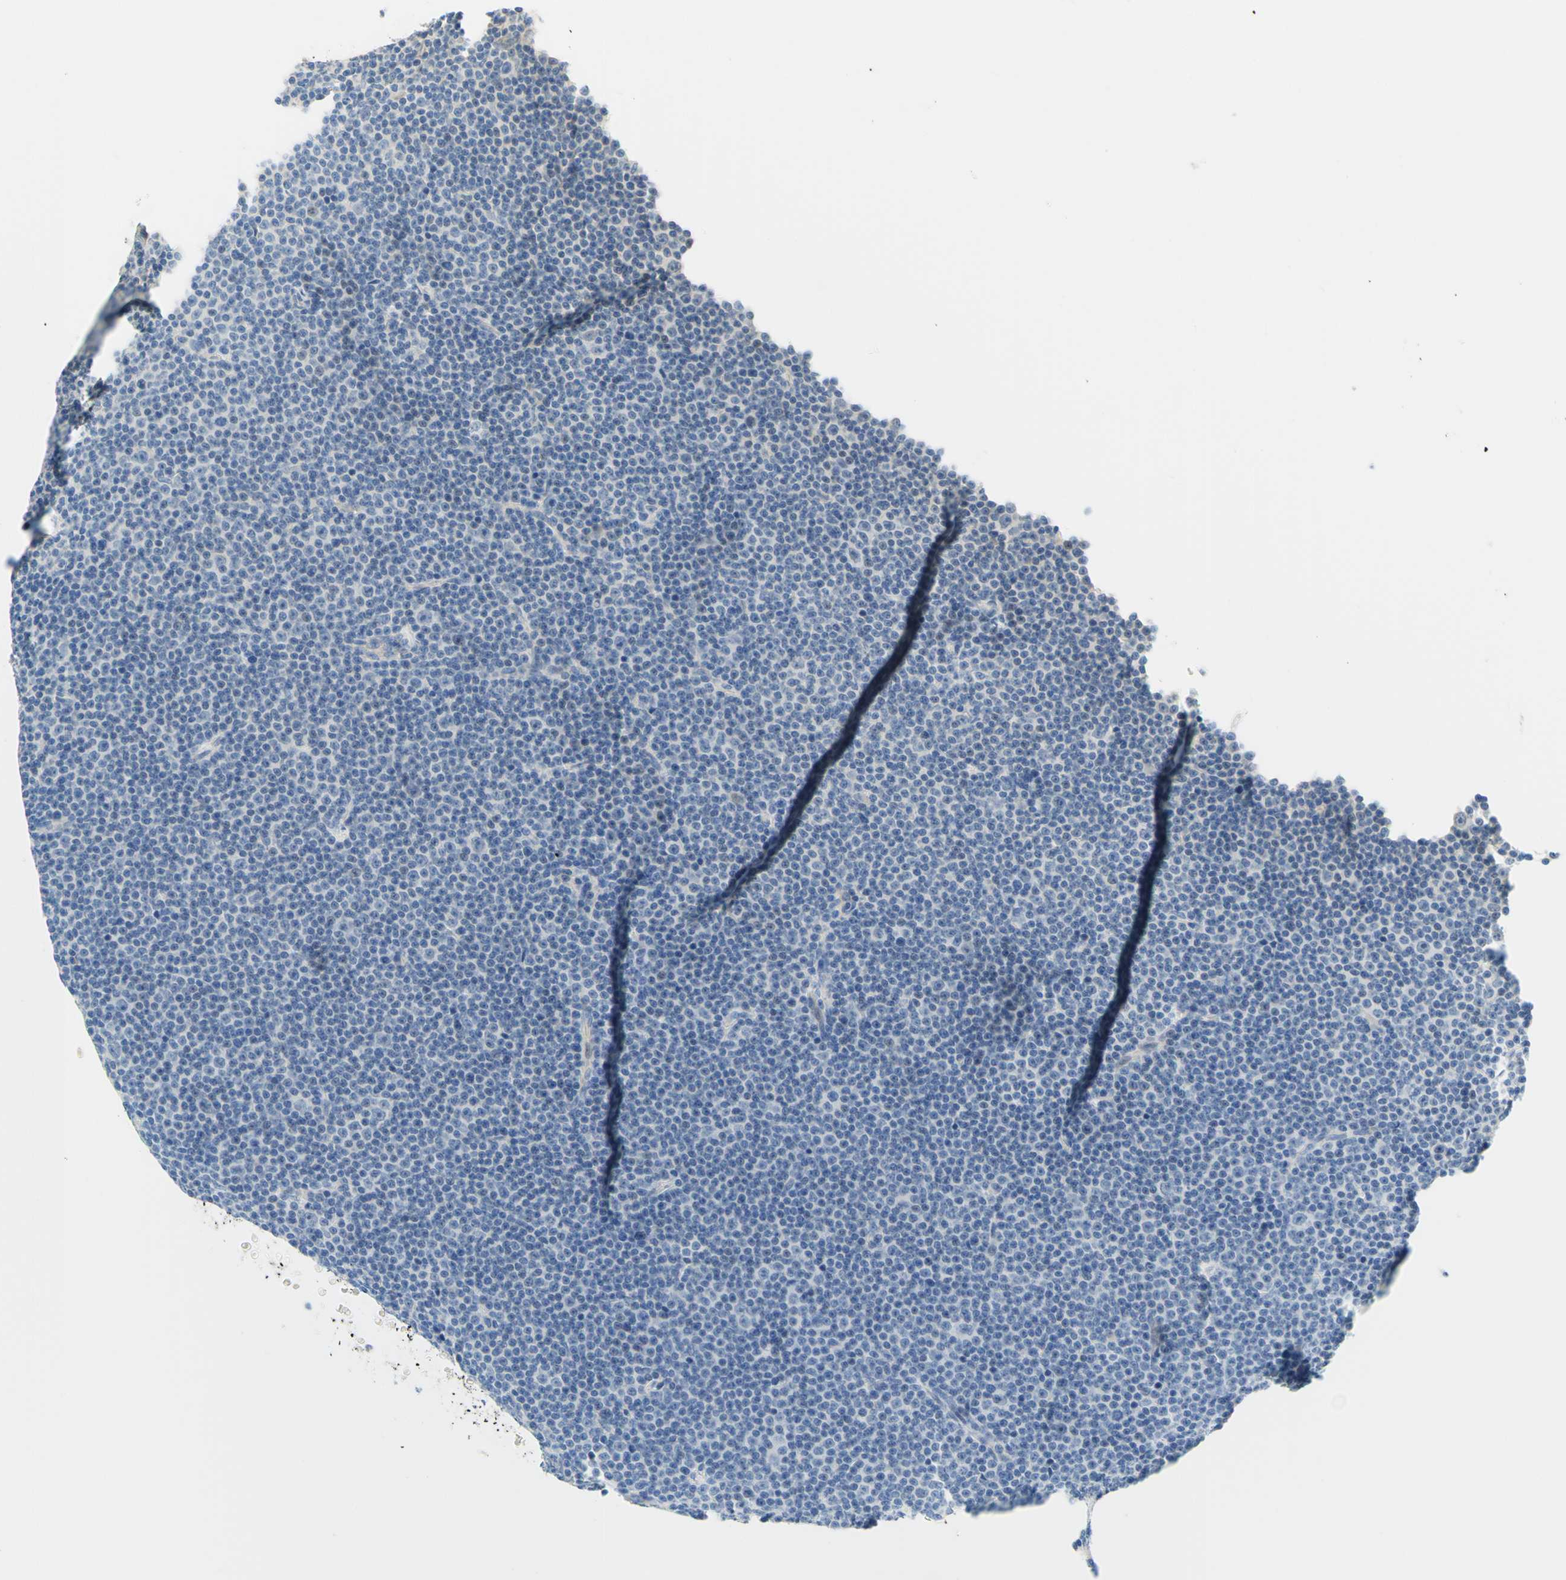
{"staining": {"intensity": "negative", "quantity": "none", "location": "none"}, "tissue": "lymphoma", "cell_type": "Tumor cells", "image_type": "cancer", "snomed": [{"axis": "morphology", "description": "Malignant lymphoma, non-Hodgkin's type, Low grade"}, {"axis": "topography", "description": "Lymph node"}], "caption": "Immunohistochemistry (IHC) histopathology image of neoplastic tissue: human lymphoma stained with DAB (3,3'-diaminobenzidine) exhibits no significant protein positivity in tumor cells. Nuclei are stained in blue.", "gene": "ENTREP2", "patient": {"sex": "female", "age": 67}}